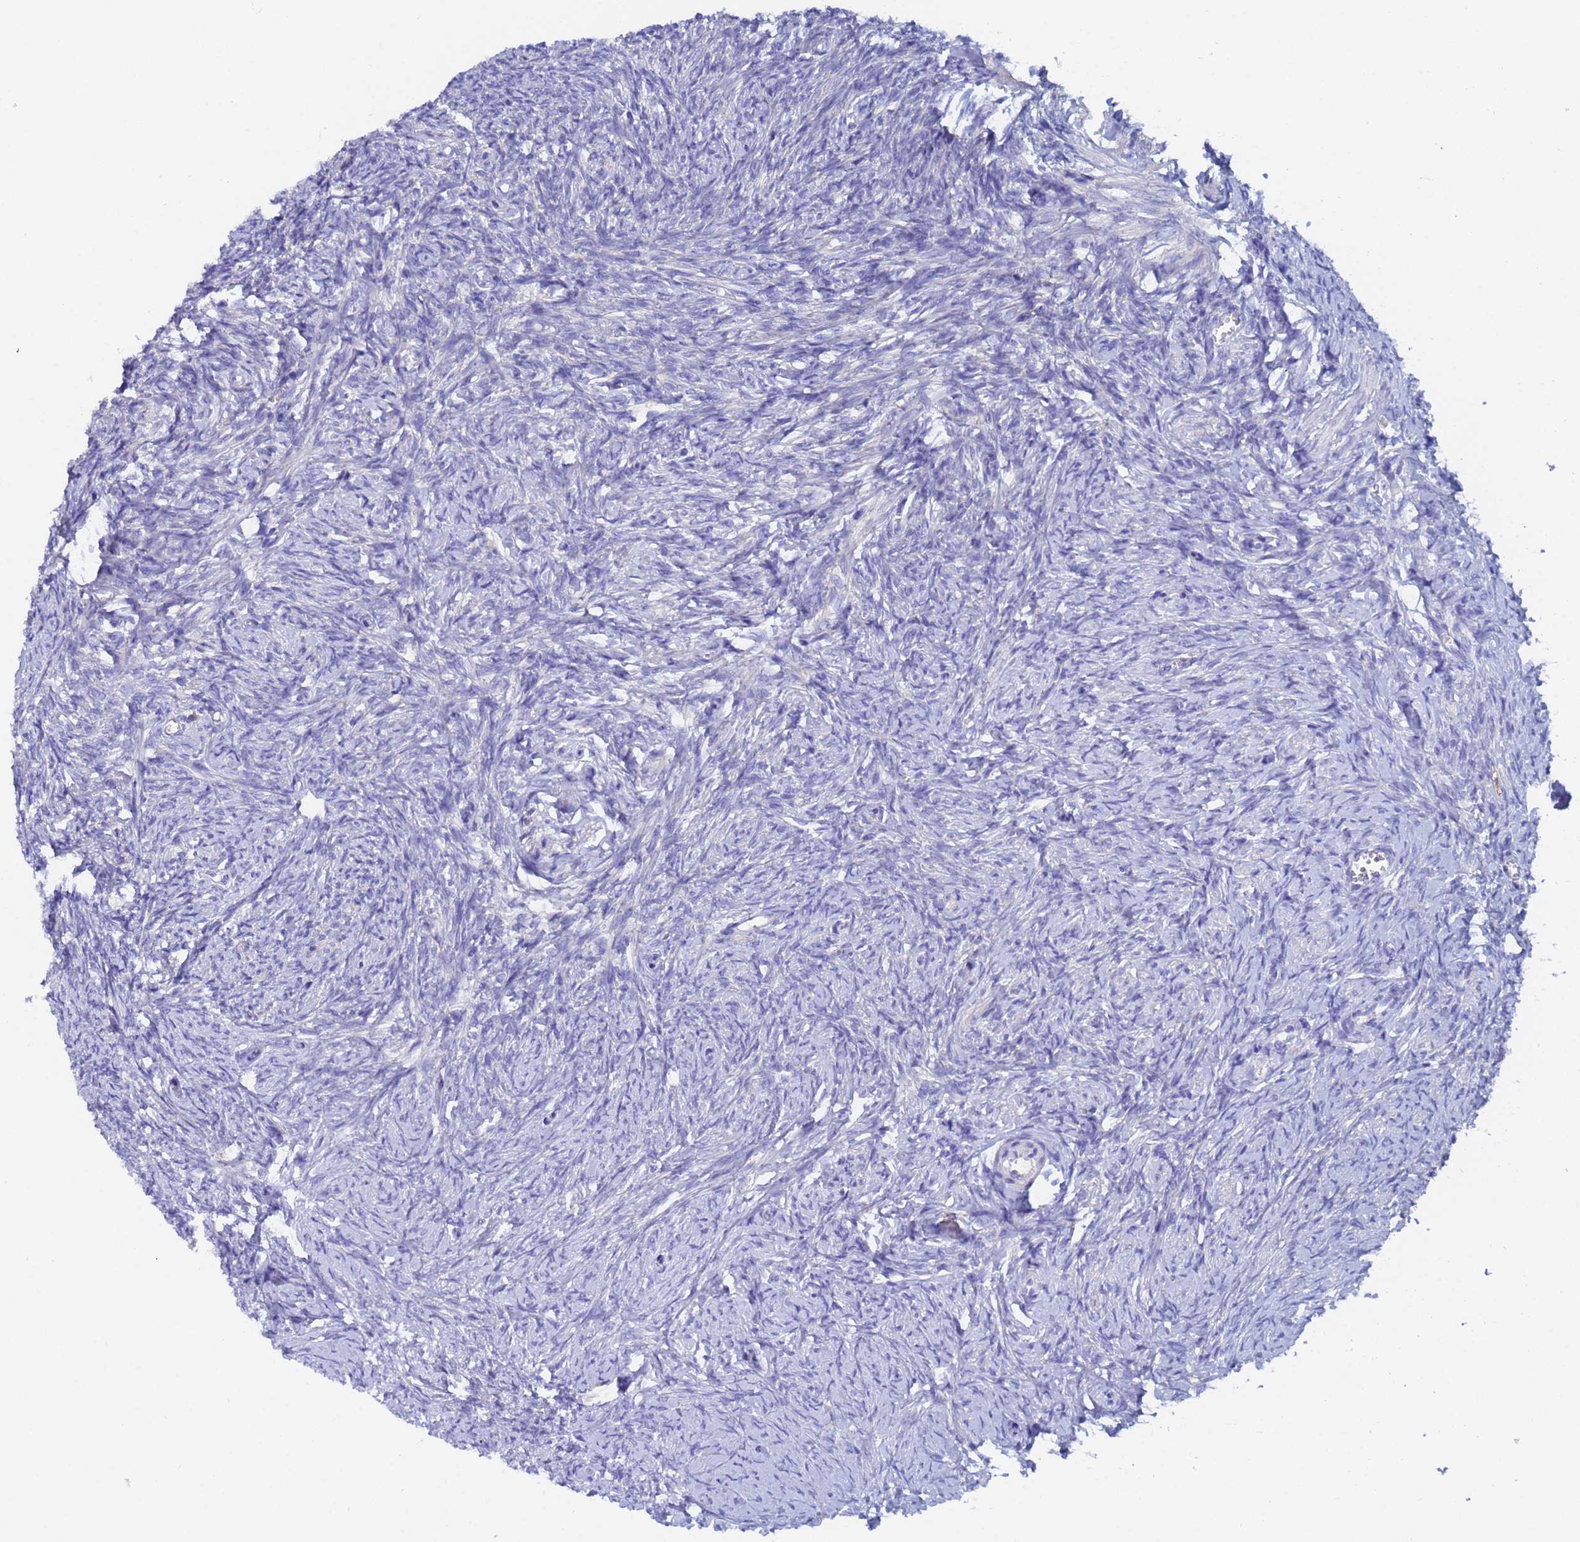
{"staining": {"intensity": "negative", "quantity": "none", "location": "none"}, "tissue": "ovary", "cell_type": "Follicle cells", "image_type": "normal", "snomed": [{"axis": "morphology", "description": "Normal tissue, NOS"}, {"axis": "topography", "description": "Ovary"}], "caption": "The immunohistochemistry micrograph has no significant expression in follicle cells of ovary. (Brightfield microscopy of DAB (3,3'-diaminobenzidine) IHC at high magnification).", "gene": "UBE2O", "patient": {"sex": "female", "age": 44}}